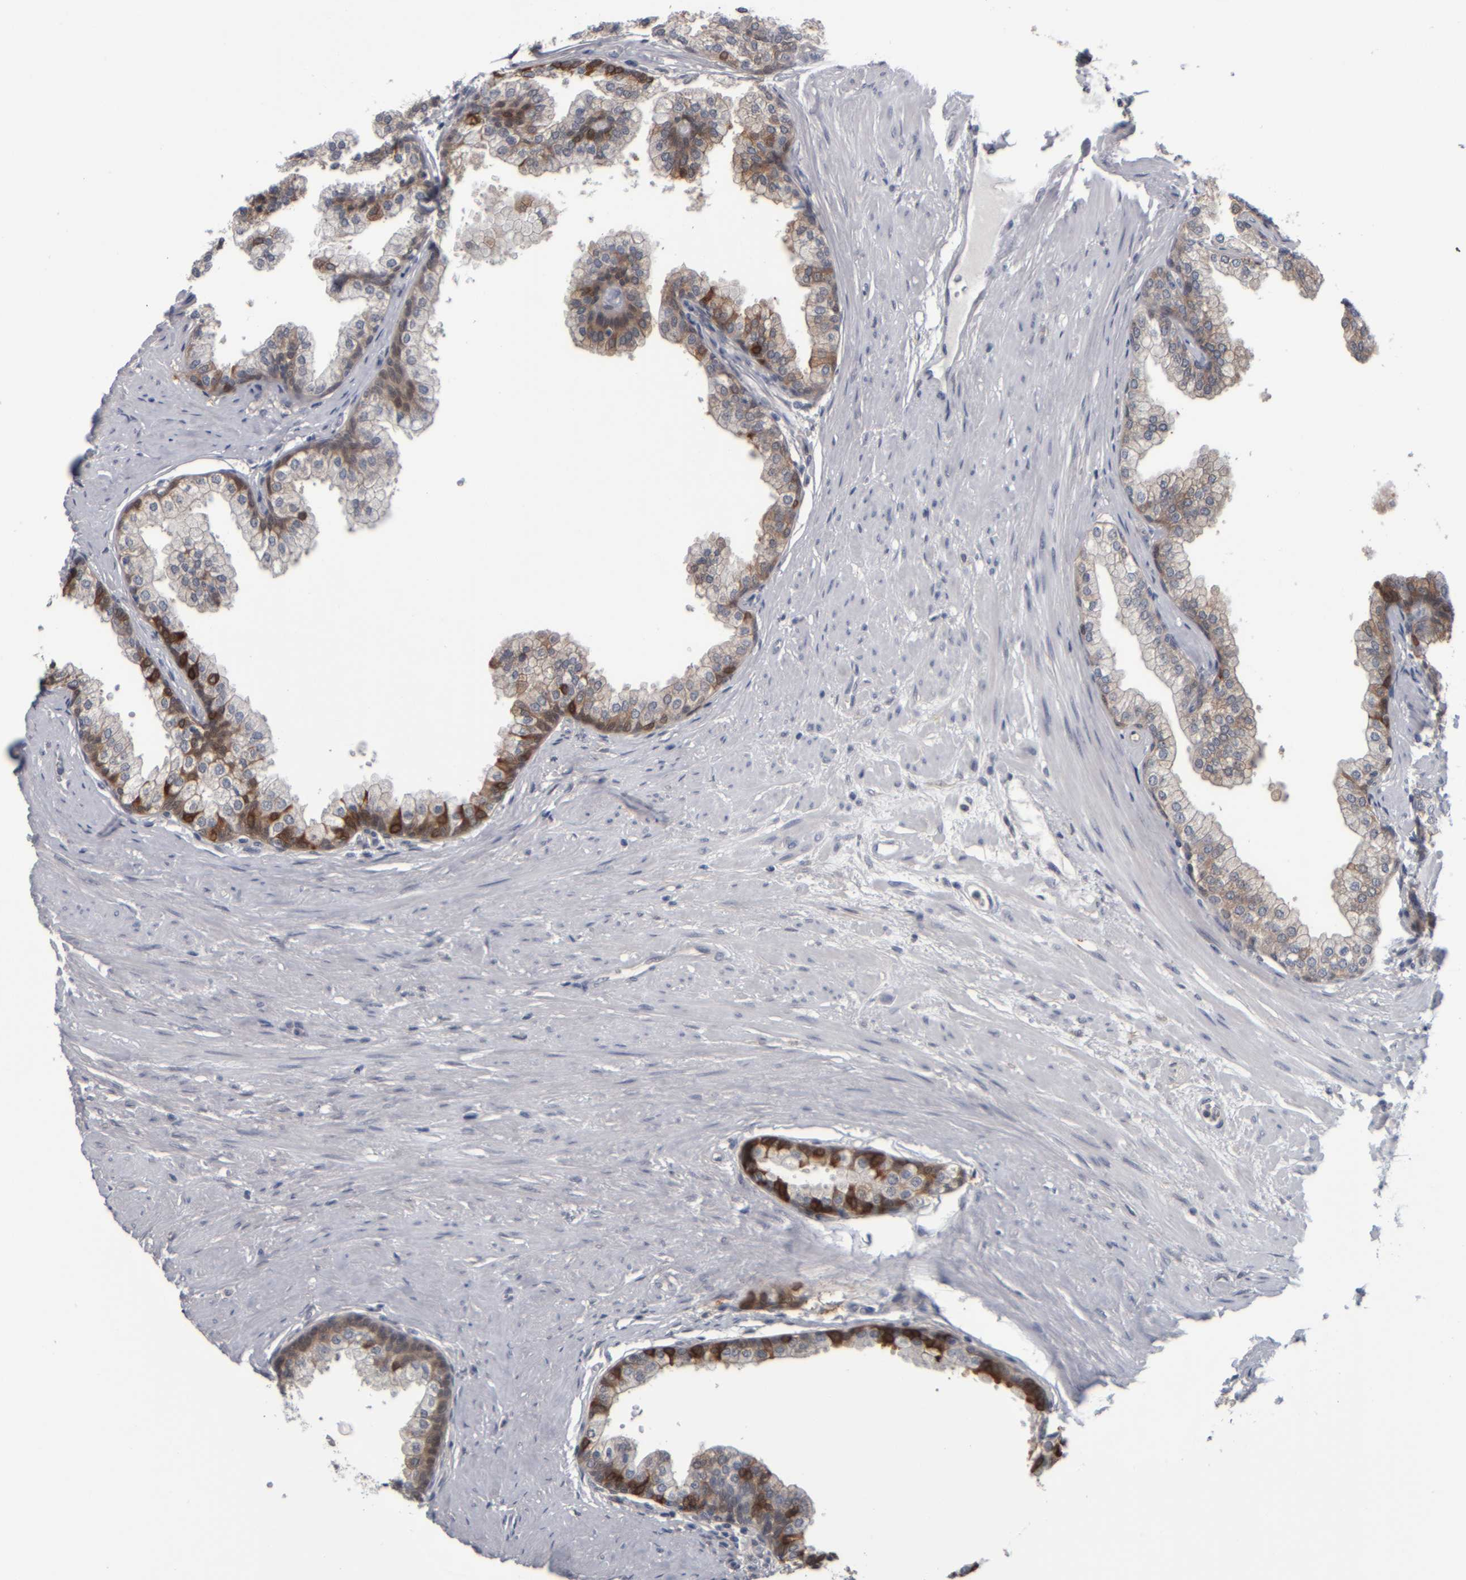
{"staining": {"intensity": "moderate", "quantity": ">75%", "location": "cytoplasmic/membranous"}, "tissue": "prostate", "cell_type": "Glandular cells", "image_type": "normal", "snomed": [{"axis": "morphology", "description": "Normal tissue, NOS"}, {"axis": "morphology", "description": "Urothelial carcinoma, Low grade"}, {"axis": "topography", "description": "Urinary bladder"}, {"axis": "topography", "description": "Prostate"}], "caption": "IHC photomicrograph of benign prostate stained for a protein (brown), which displays medium levels of moderate cytoplasmic/membranous positivity in approximately >75% of glandular cells.", "gene": "COL14A1", "patient": {"sex": "male", "age": 60}}